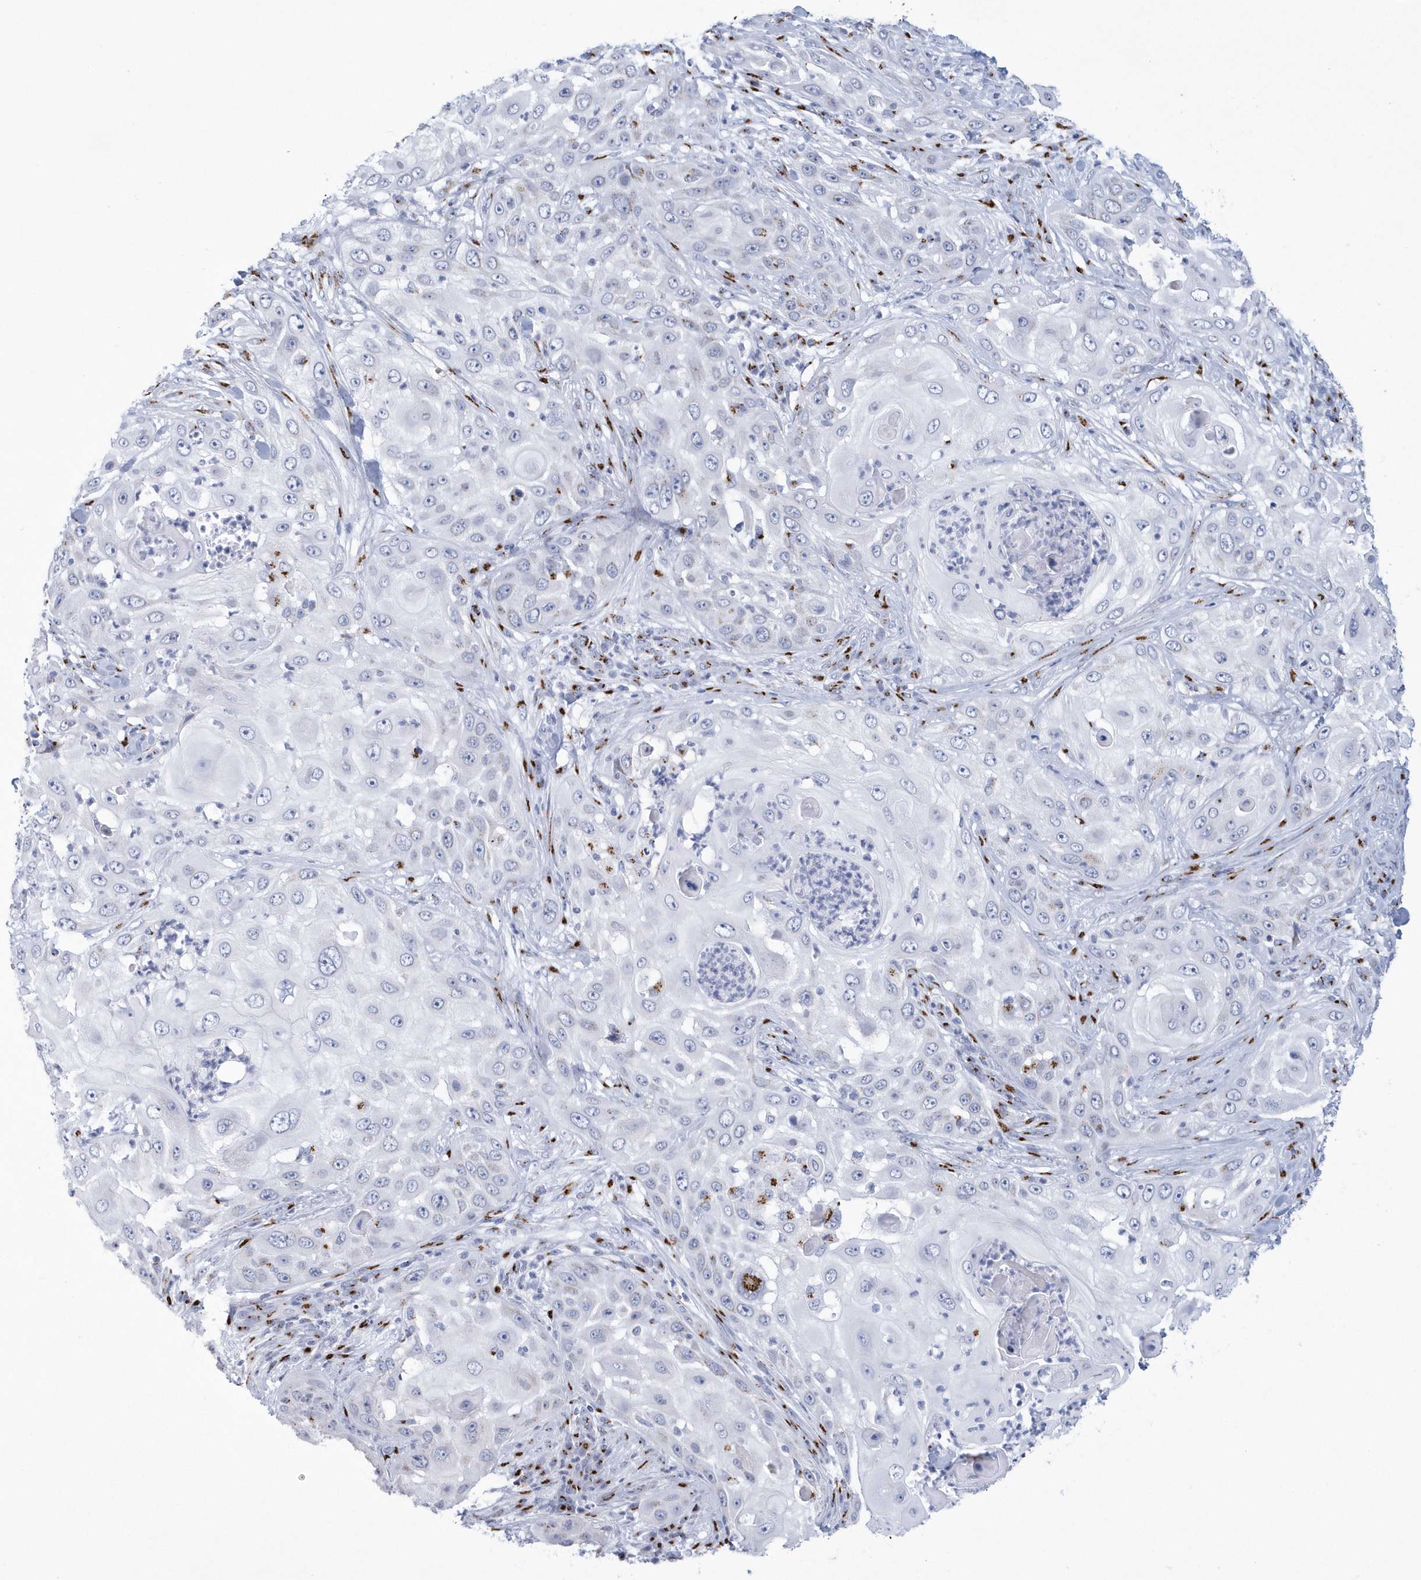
{"staining": {"intensity": "negative", "quantity": "none", "location": "none"}, "tissue": "skin cancer", "cell_type": "Tumor cells", "image_type": "cancer", "snomed": [{"axis": "morphology", "description": "Squamous cell carcinoma, NOS"}, {"axis": "topography", "description": "Skin"}], "caption": "High power microscopy photomicrograph of an immunohistochemistry image of skin squamous cell carcinoma, revealing no significant staining in tumor cells.", "gene": "SLX9", "patient": {"sex": "female", "age": 44}}